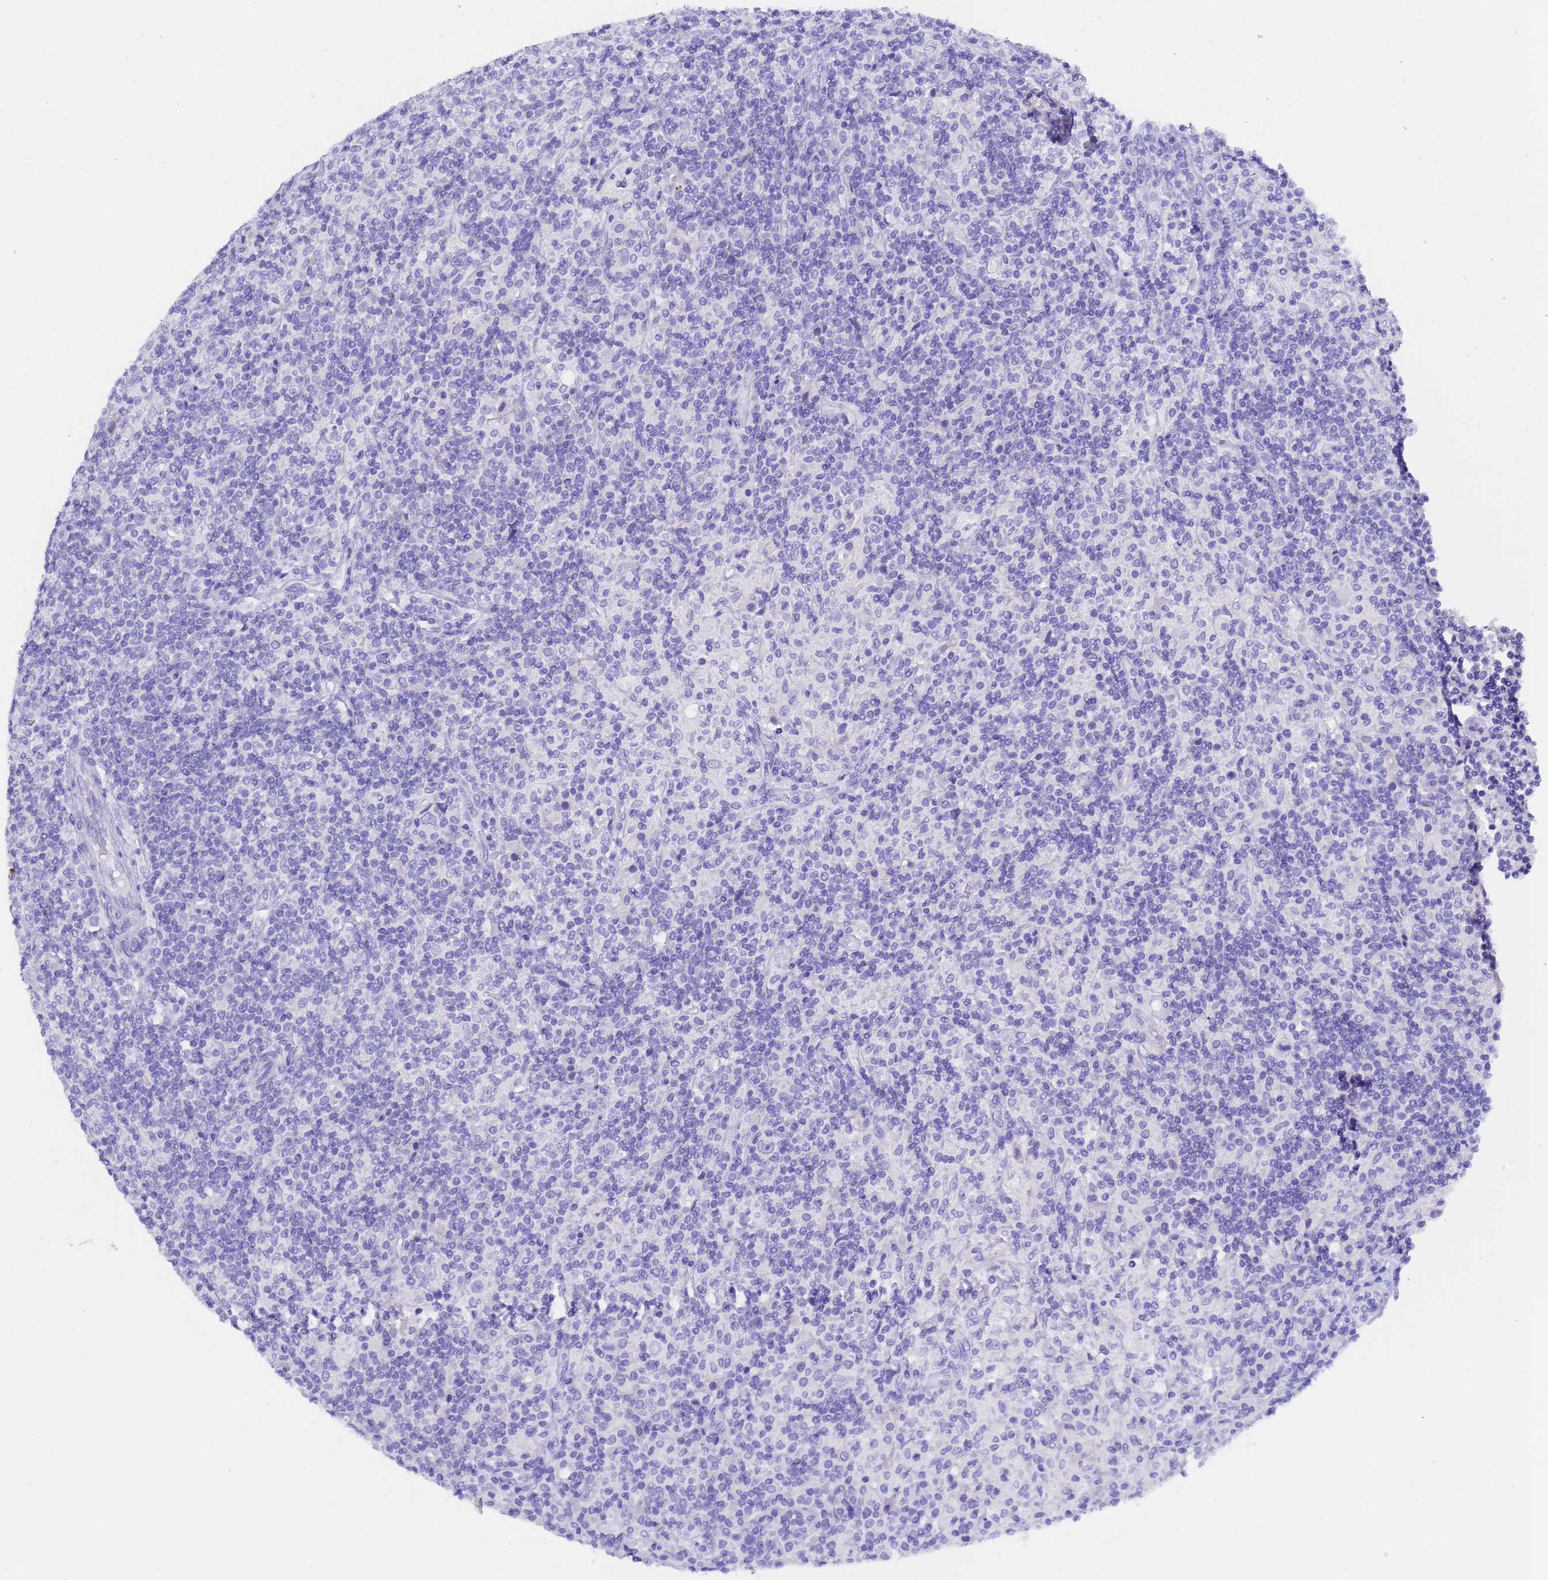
{"staining": {"intensity": "negative", "quantity": "none", "location": "none"}, "tissue": "lymphoma", "cell_type": "Tumor cells", "image_type": "cancer", "snomed": [{"axis": "morphology", "description": "Hodgkin's disease, NOS"}, {"axis": "topography", "description": "Lymph node"}], "caption": "This histopathology image is of Hodgkin's disease stained with IHC to label a protein in brown with the nuclei are counter-stained blue. There is no positivity in tumor cells.", "gene": "GABRA1", "patient": {"sex": "male", "age": 70}}